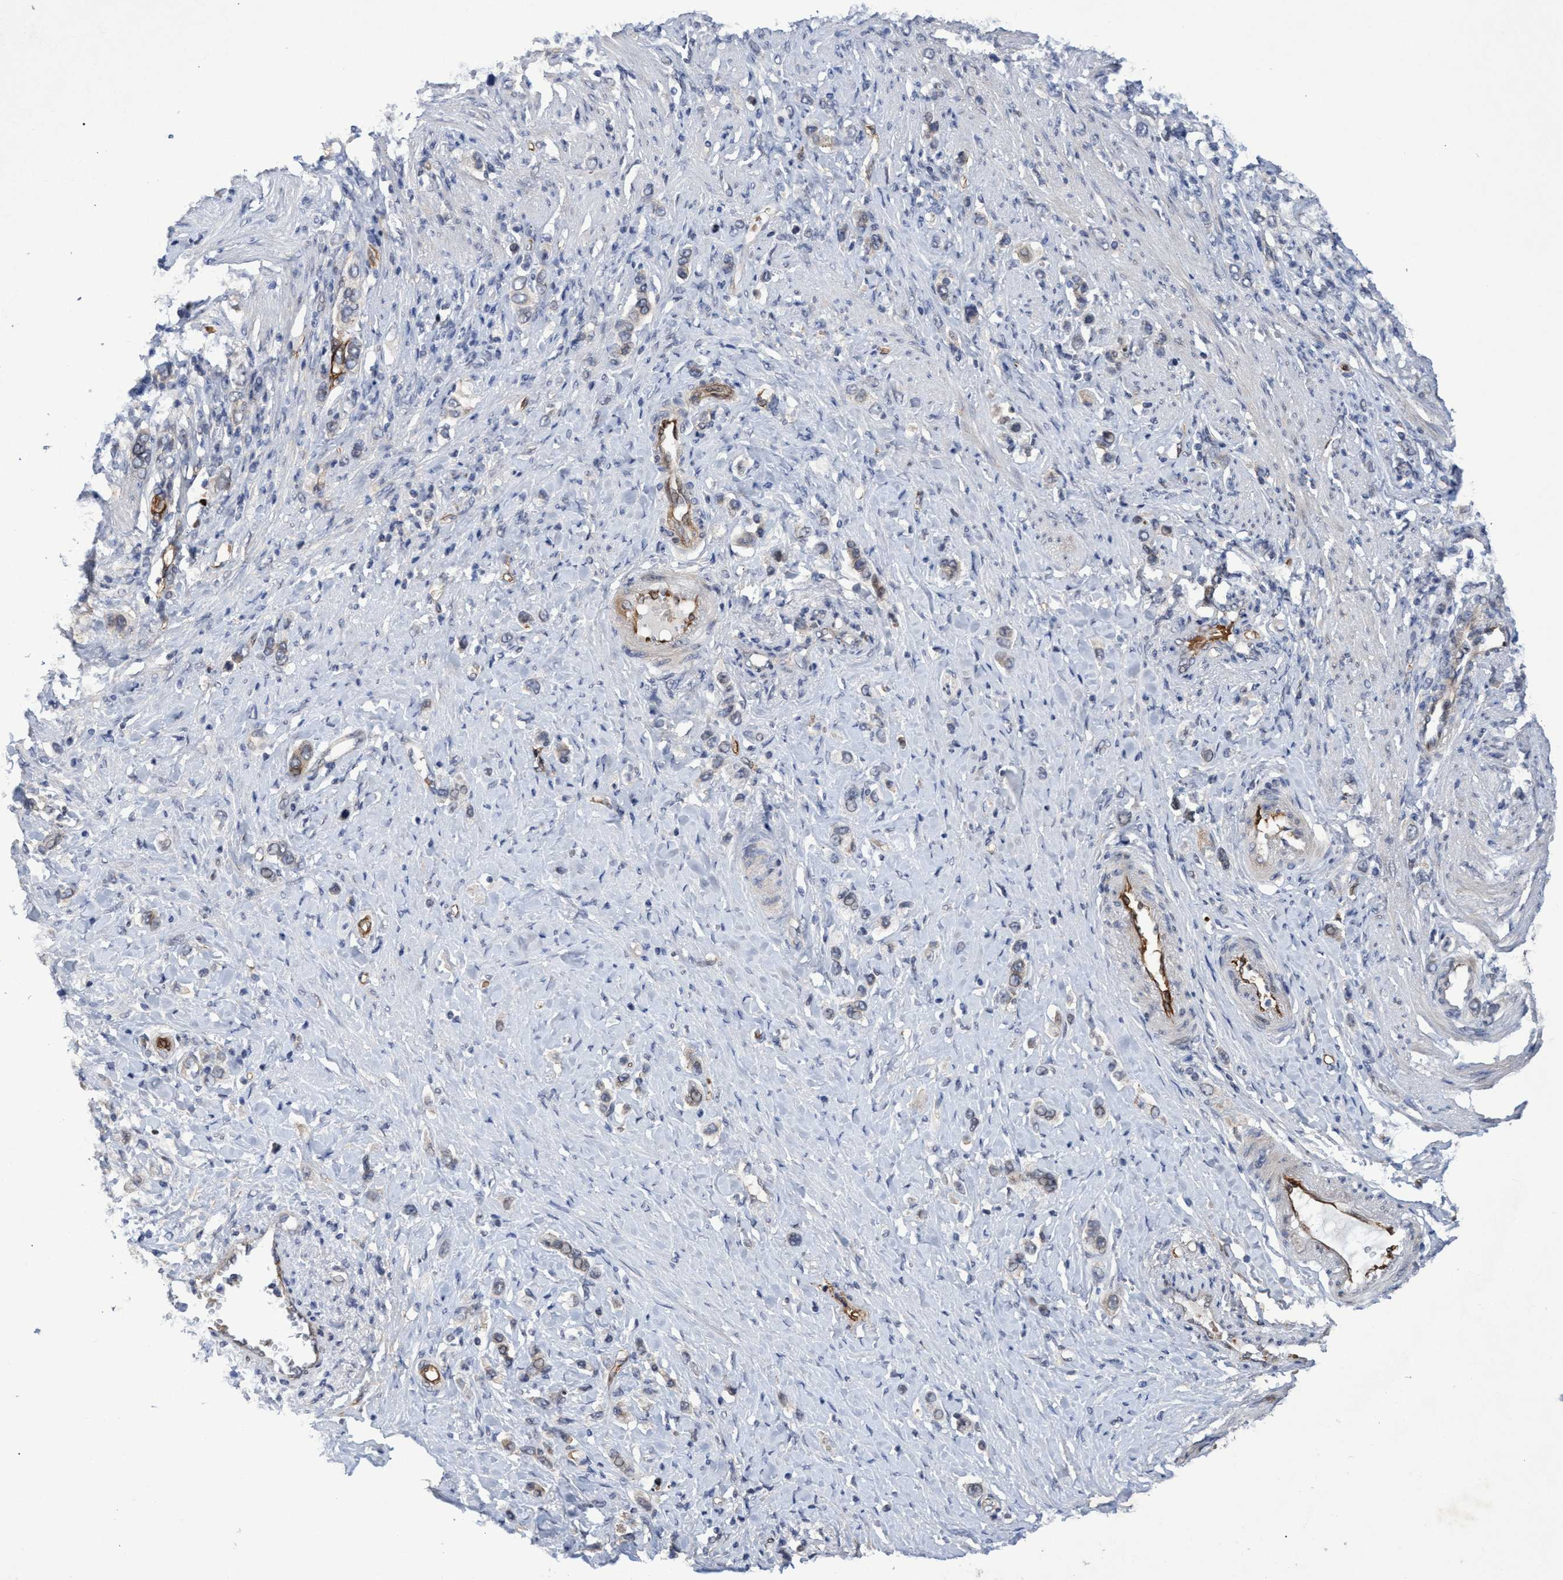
{"staining": {"intensity": "negative", "quantity": "none", "location": "none"}, "tissue": "stomach cancer", "cell_type": "Tumor cells", "image_type": "cancer", "snomed": [{"axis": "morphology", "description": "Adenocarcinoma, NOS"}, {"axis": "topography", "description": "Stomach"}], "caption": "Tumor cells show no significant protein expression in adenocarcinoma (stomach).", "gene": "ZNF750", "patient": {"sex": "female", "age": 65}}